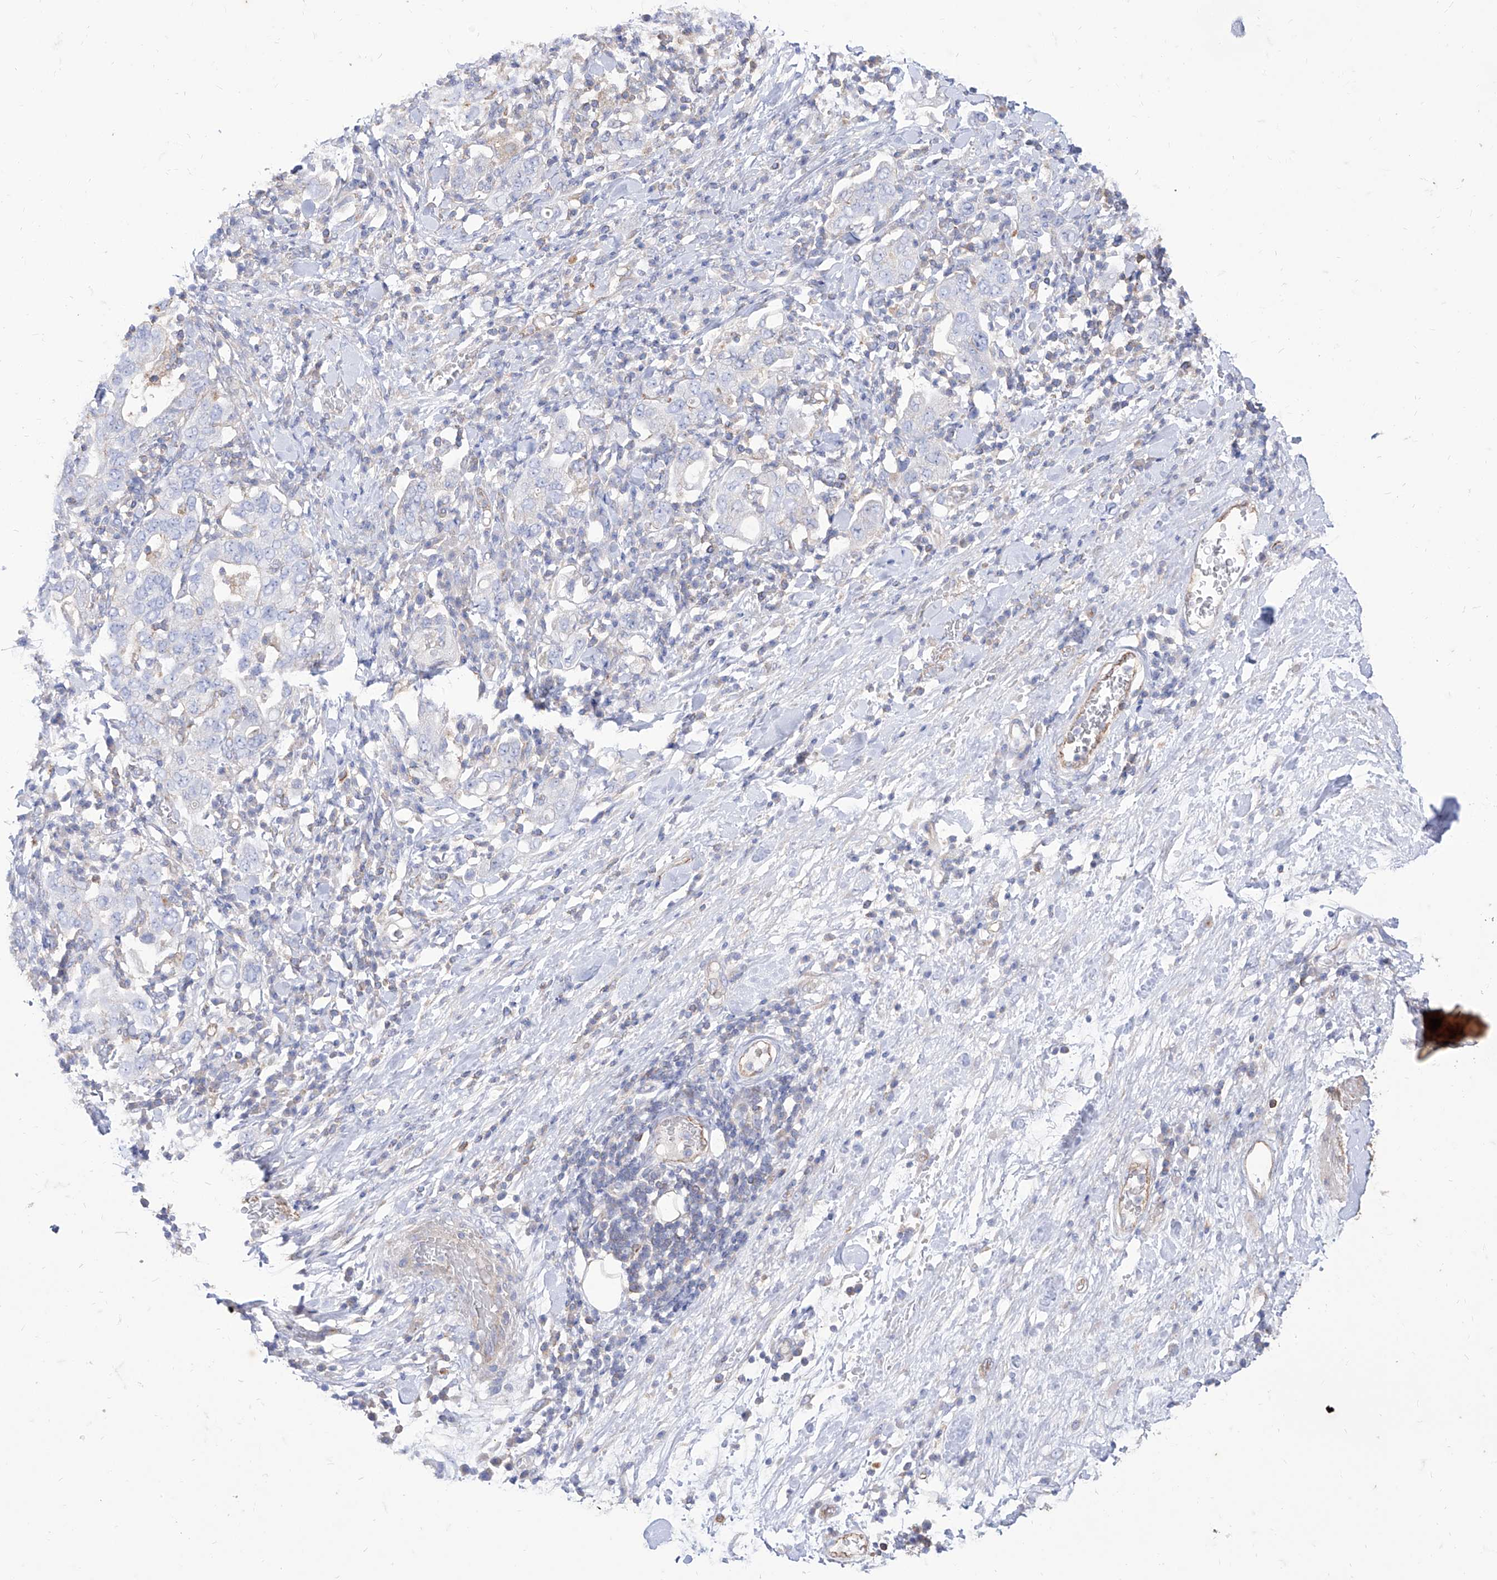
{"staining": {"intensity": "negative", "quantity": "none", "location": "none"}, "tissue": "stomach cancer", "cell_type": "Tumor cells", "image_type": "cancer", "snomed": [{"axis": "morphology", "description": "Adenocarcinoma, NOS"}, {"axis": "topography", "description": "Stomach, upper"}], "caption": "DAB (3,3'-diaminobenzidine) immunohistochemical staining of human stomach adenocarcinoma displays no significant positivity in tumor cells. Brightfield microscopy of immunohistochemistry (IHC) stained with DAB (3,3'-diaminobenzidine) (brown) and hematoxylin (blue), captured at high magnification.", "gene": "C1orf74", "patient": {"sex": "male", "age": 62}}